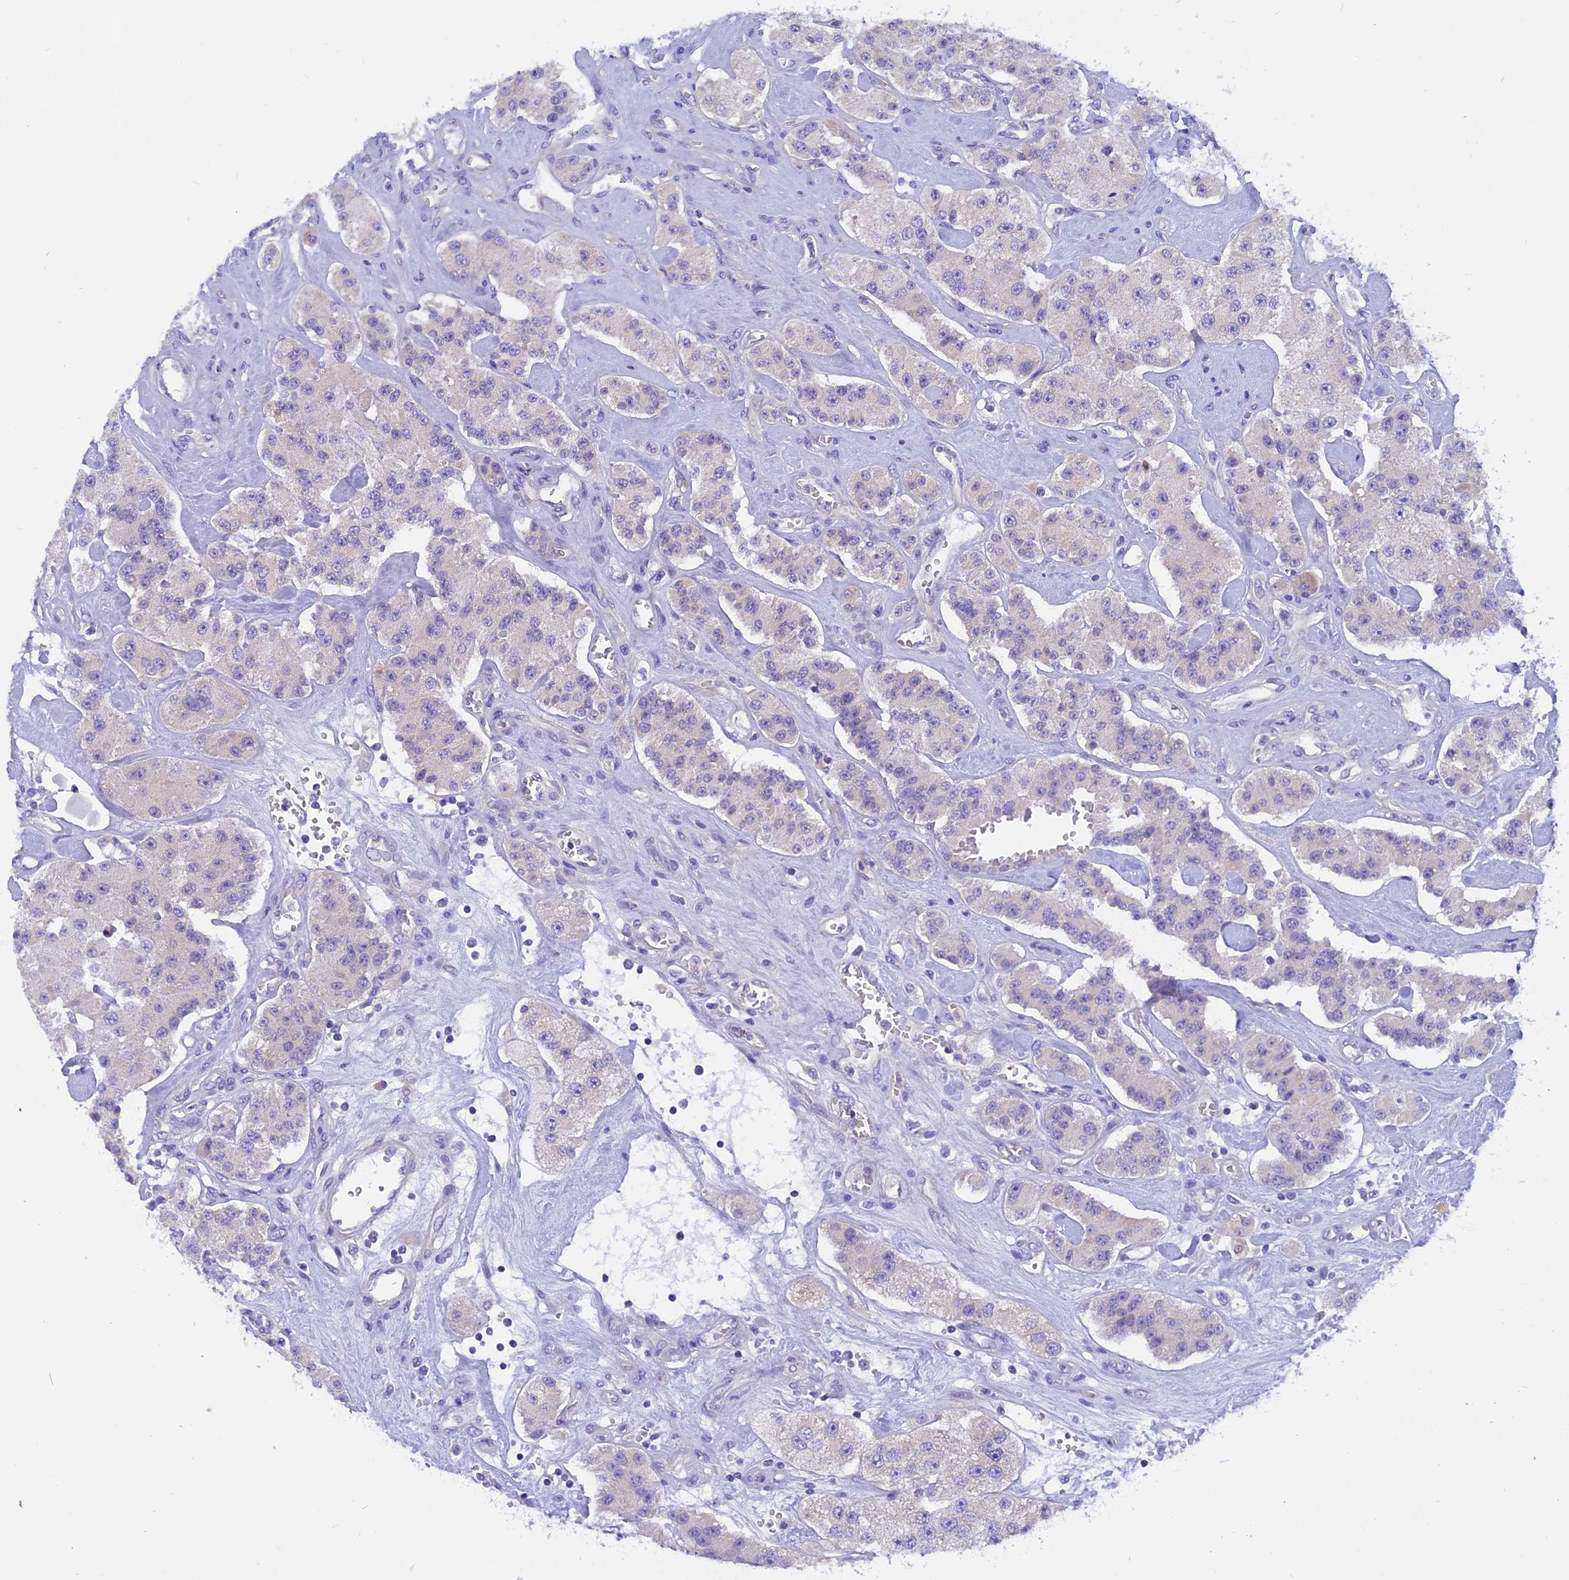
{"staining": {"intensity": "negative", "quantity": "none", "location": "none"}, "tissue": "carcinoid", "cell_type": "Tumor cells", "image_type": "cancer", "snomed": [{"axis": "morphology", "description": "Carcinoid, malignant, NOS"}, {"axis": "topography", "description": "Pancreas"}], "caption": "Human malignant carcinoid stained for a protein using immunohistochemistry (IHC) exhibits no staining in tumor cells.", "gene": "TRIM3", "patient": {"sex": "male", "age": 41}}